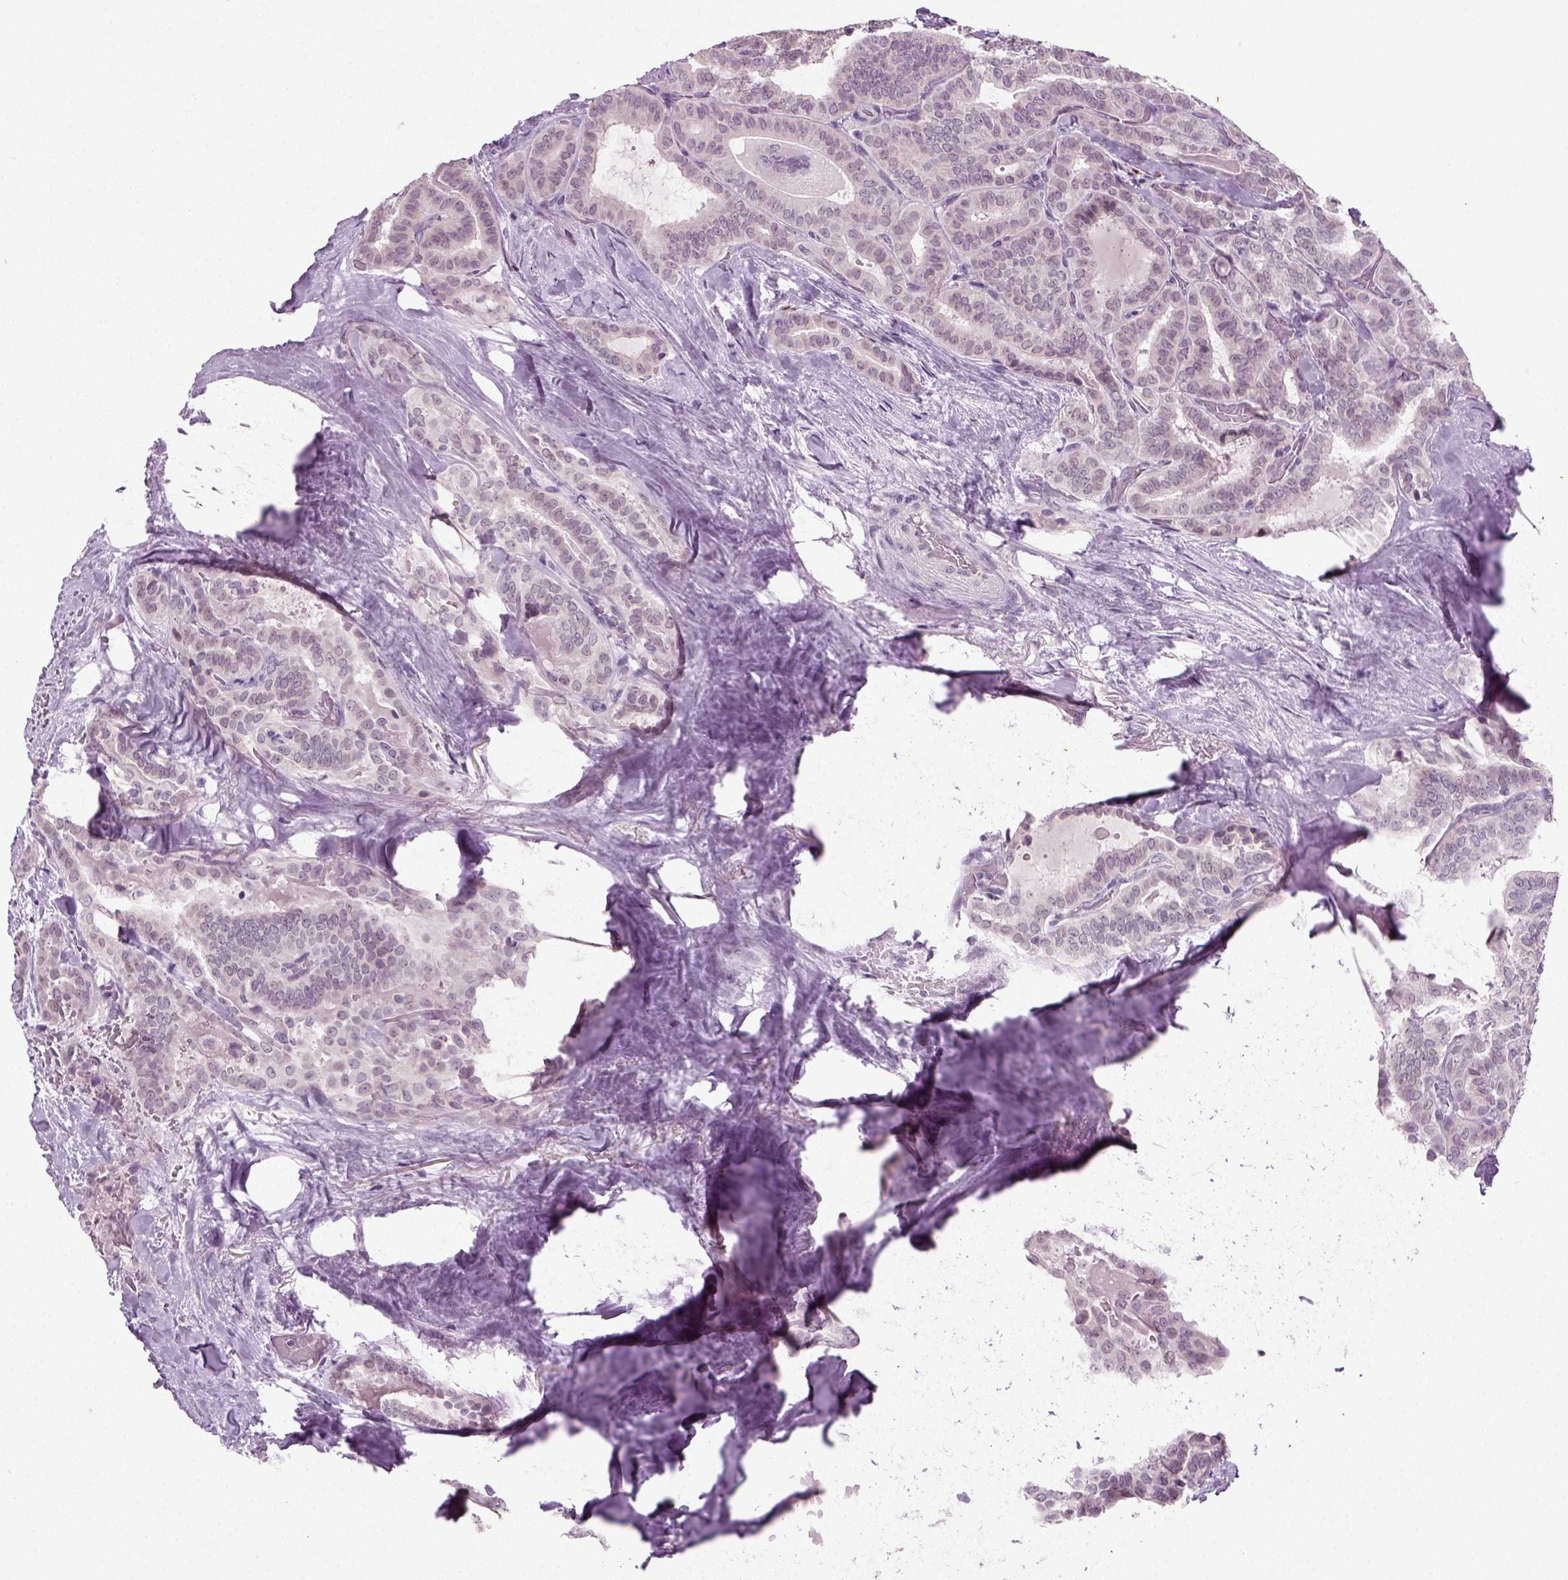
{"staining": {"intensity": "negative", "quantity": "none", "location": "none"}, "tissue": "thyroid cancer", "cell_type": "Tumor cells", "image_type": "cancer", "snomed": [{"axis": "morphology", "description": "Papillary adenocarcinoma, NOS"}, {"axis": "topography", "description": "Thyroid gland"}], "caption": "Immunohistochemistry (IHC) of papillary adenocarcinoma (thyroid) shows no positivity in tumor cells.", "gene": "SYNGAP1", "patient": {"sex": "female", "age": 39}}